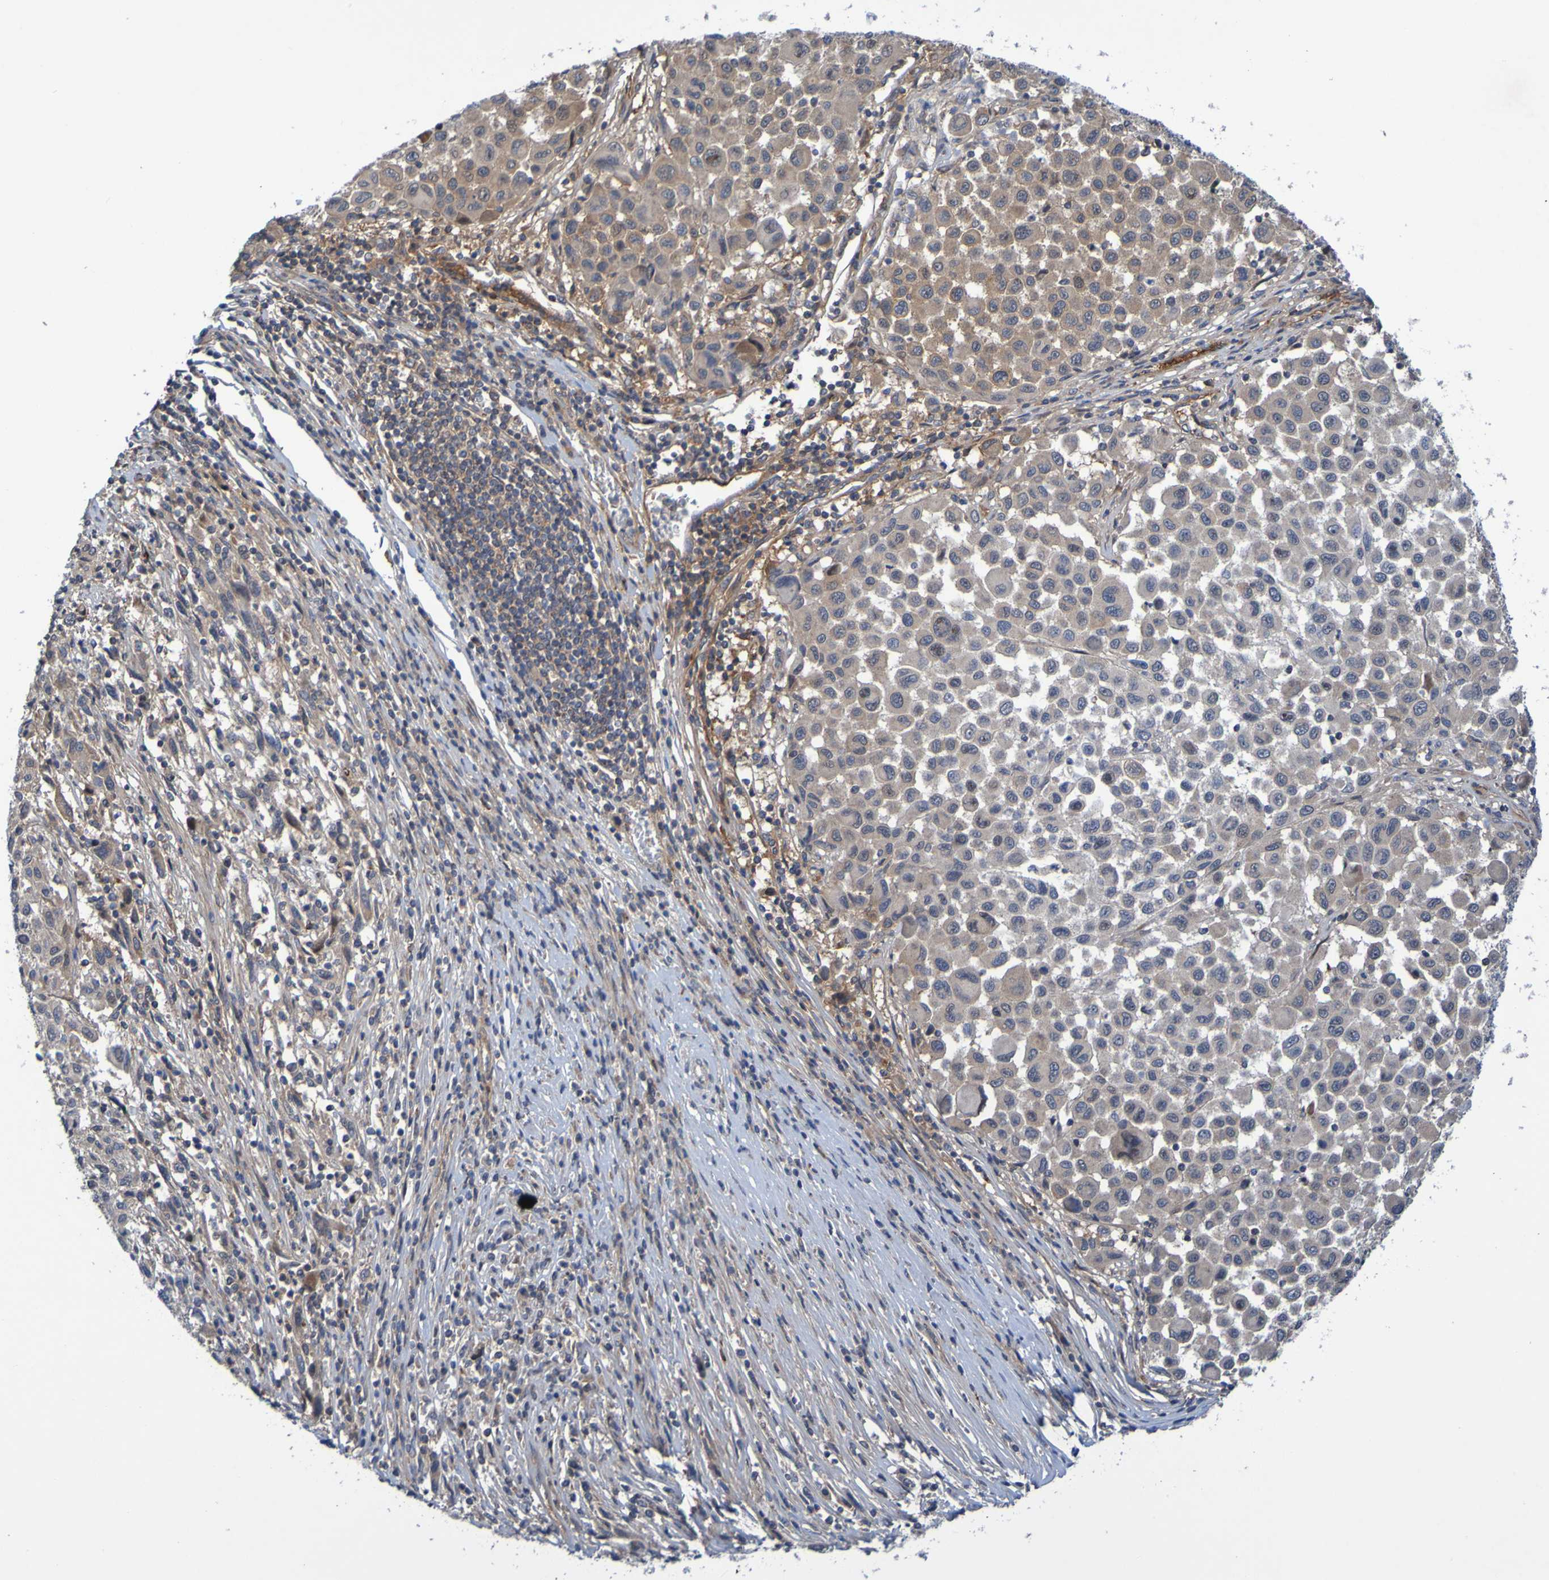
{"staining": {"intensity": "weak", "quantity": "25%-75%", "location": "cytoplasmic/membranous"}, "tissue": "melanoma", "cell_type": "Tumor cells", "image_type": "cancer", "snomed": [{"axis": "morphology", "description": "Malignant melanoma, Metastatic site"}, {"axis": "topography", "description": "Lymph node"}], "caption": "Malignant melanoma (metastatic site) stained with immunohistochemistry (IHC) displays weak cytoplasmic/membranous positivity in about 25%-75% of tumor cells.", "gene": "SDK1", "patient": {"sex": "male", "age": 61}}